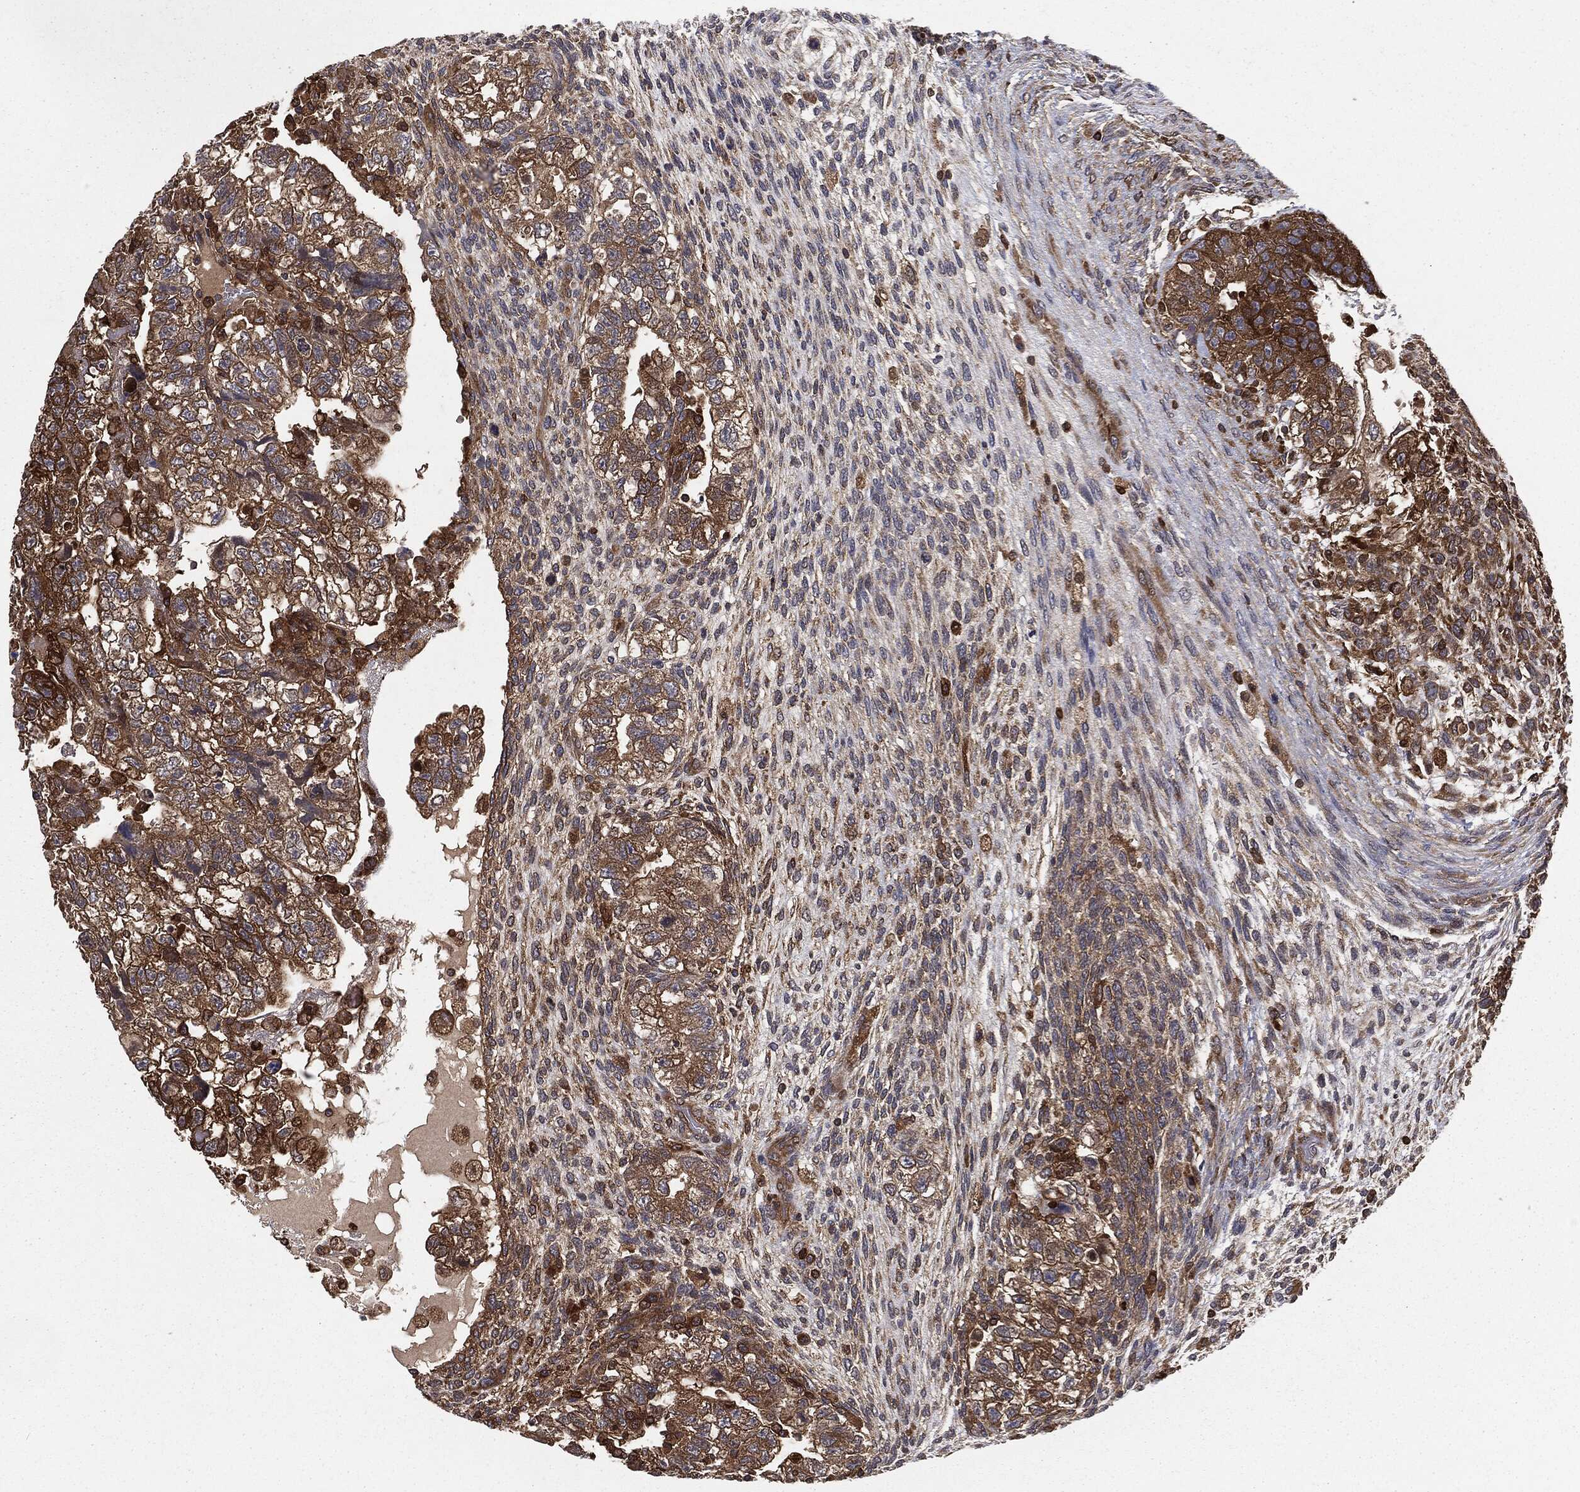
{"staining": {"intensity": "moderate", "quantity": ">75%", "location": "cytoplasmic/membranous"}, "tissue": "testis cancer", "cell_type": "Tumor cells", "image_type": "cancer", "snomed": [{"axis": "morphology", "description": "Normal tissue, NOS"}, {"axis": "morphology", "description": "Carcinoma, Embryonal, NOS"}, {"axis": "topography", "description": "Testis"}], "caption": "Immunohistochemical staining of human testis embryonal carcinoma reveals medium levels of moderate cytoplasmic/membranous positivity in approximately >75% of tumor cells.", "gene": "GNB5", "patient": {"sex": "male", "age": 36}}